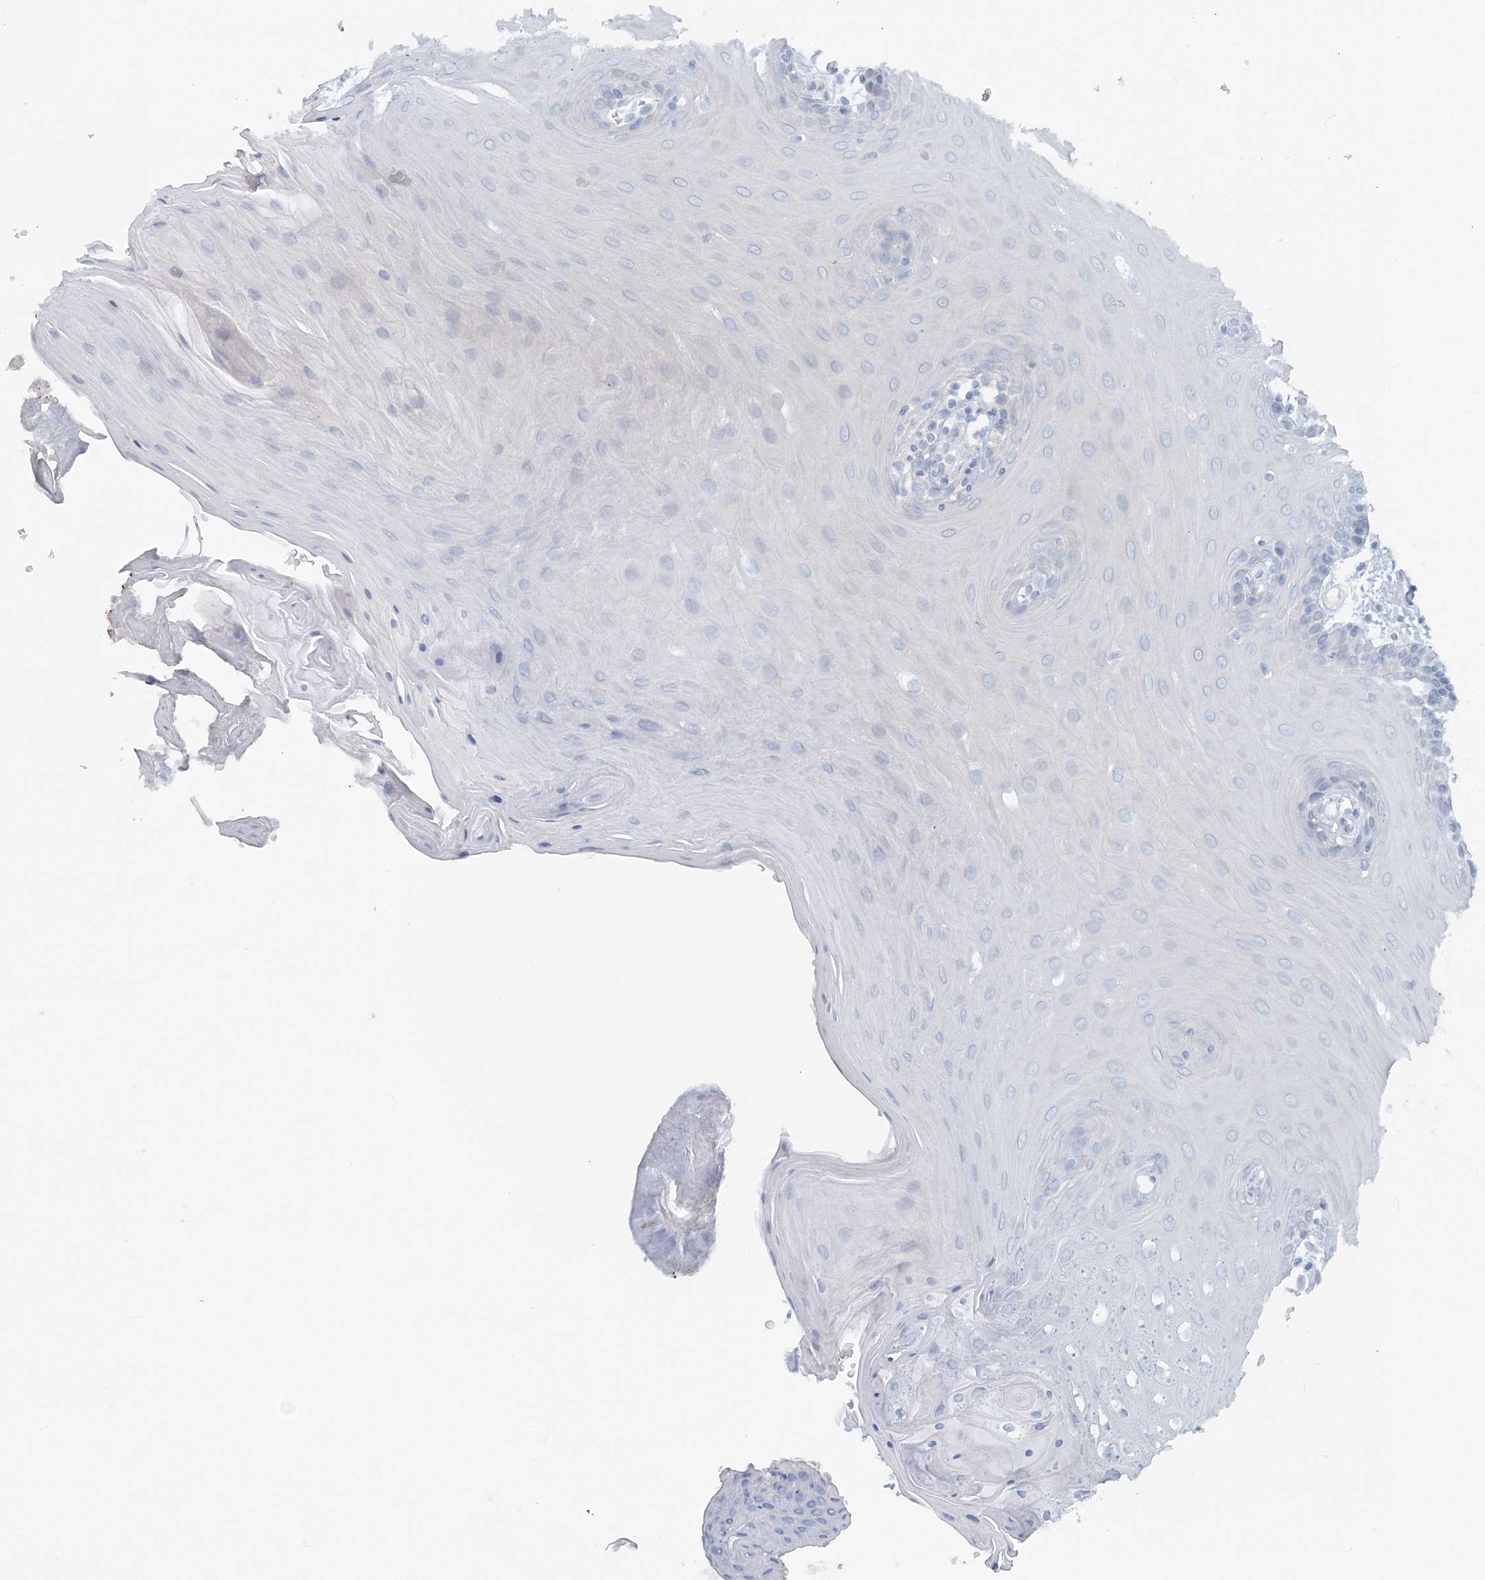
{"staining": {"intensity": "negative", "quantity": "none", "location": "none"}, "tissue": "oral mucosa", "cell_type": "Squamous epithelial cells", "image_type": "normal", "snomed": [{"axis": "morphology", "description": "Normal tissue, NOS"}, {"axis": "morphology", "description": "Squamous cell carcinoma, NOS"}, {"axis": "topography", "description": "Skeletal muscle"}, {"axis": "topography", "description": "Oral tissue"}, {"axis": "topography", "description": "Salivary gland"}, {"axis": "topography", "description": "Head-Neck"}], "caption": "High power microscopy micrograph of an immunohistochemistry (IHC) photomicrograph of normal oral mucosa, revealing no significant positivity in squamous epithelial cells.", "gene": "ATP11A", "patient": {"sex": "male", "age": 54}}